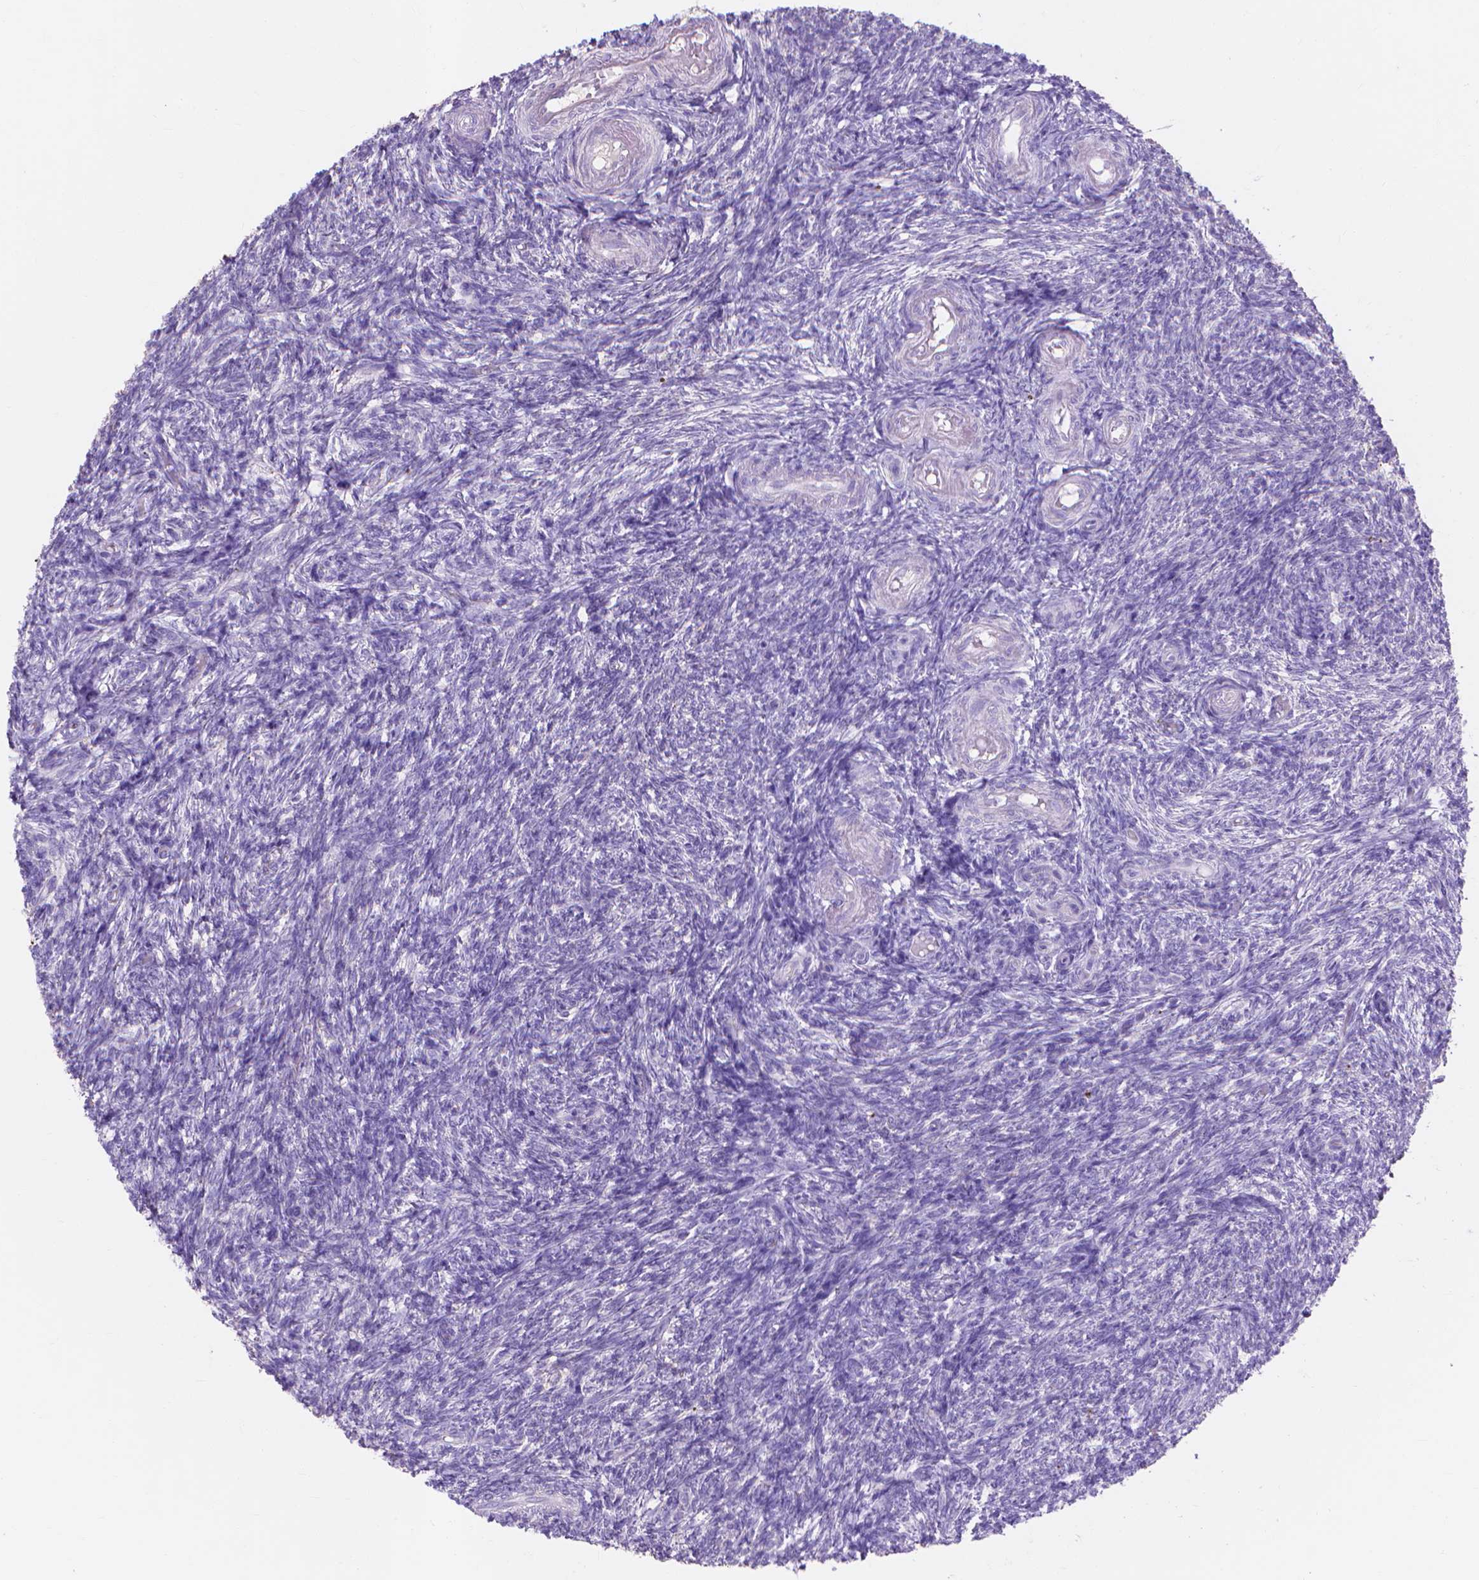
{"staining": {"intensity": "negative", "quantity": "none", "location": "none"}, "tissue": "ovary", "cell_type": "Follicle cells", "image_type": "normal", "snomed": [{"axis": "morphology", "description": "Normal tissue, NOS"}, {"axis": "topography", "description": "Ovary"}], "caption": "The immunohistochemistry (IHC) histopathology image has no significant positivity in follicle cells of ovary.", "gene": "MMP11", "patient": {"sex": "female", "age": 39}}